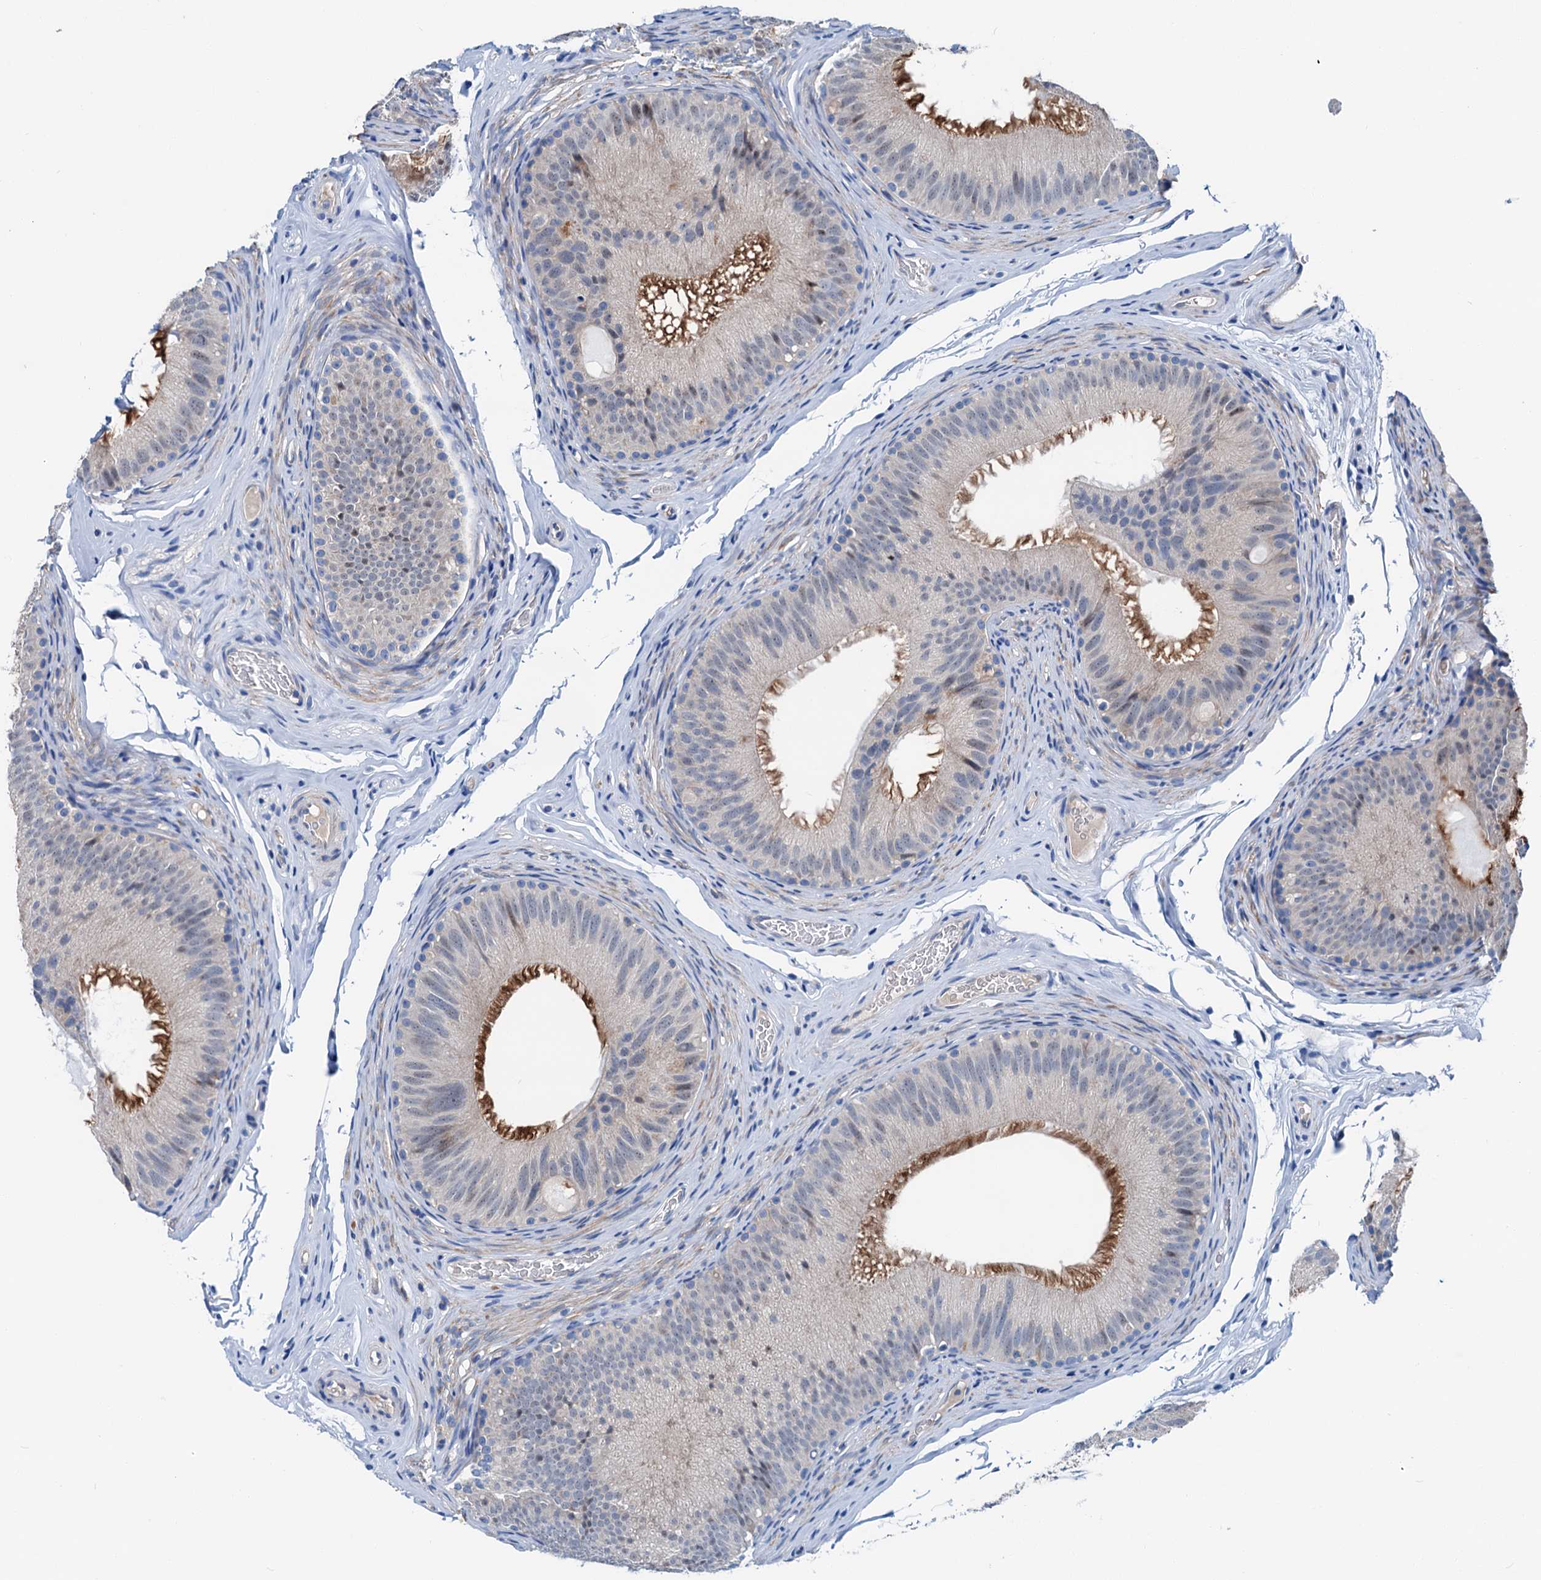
{"staining": {"intensity": "strong", "quantity": "<25%", "location": "cytoplasmic/membranous"}, "tissue": "epididymis", "cell_type": "Glandular cells", "image_type": "normal", "snomed": [{"axis": "morphology", "description": "Normal tissue, NOS"}, {"axis": "topography", "description": "Epididymis"}], "caption": "Immunohistochemical staining of unremarkable human epididymis reveals medium levels of strong cytoplasmic/membranous expression in approximately <25% of glandular cells.", "gene": "KNDC1", "patient": {"sex": "male", "age": 34}}